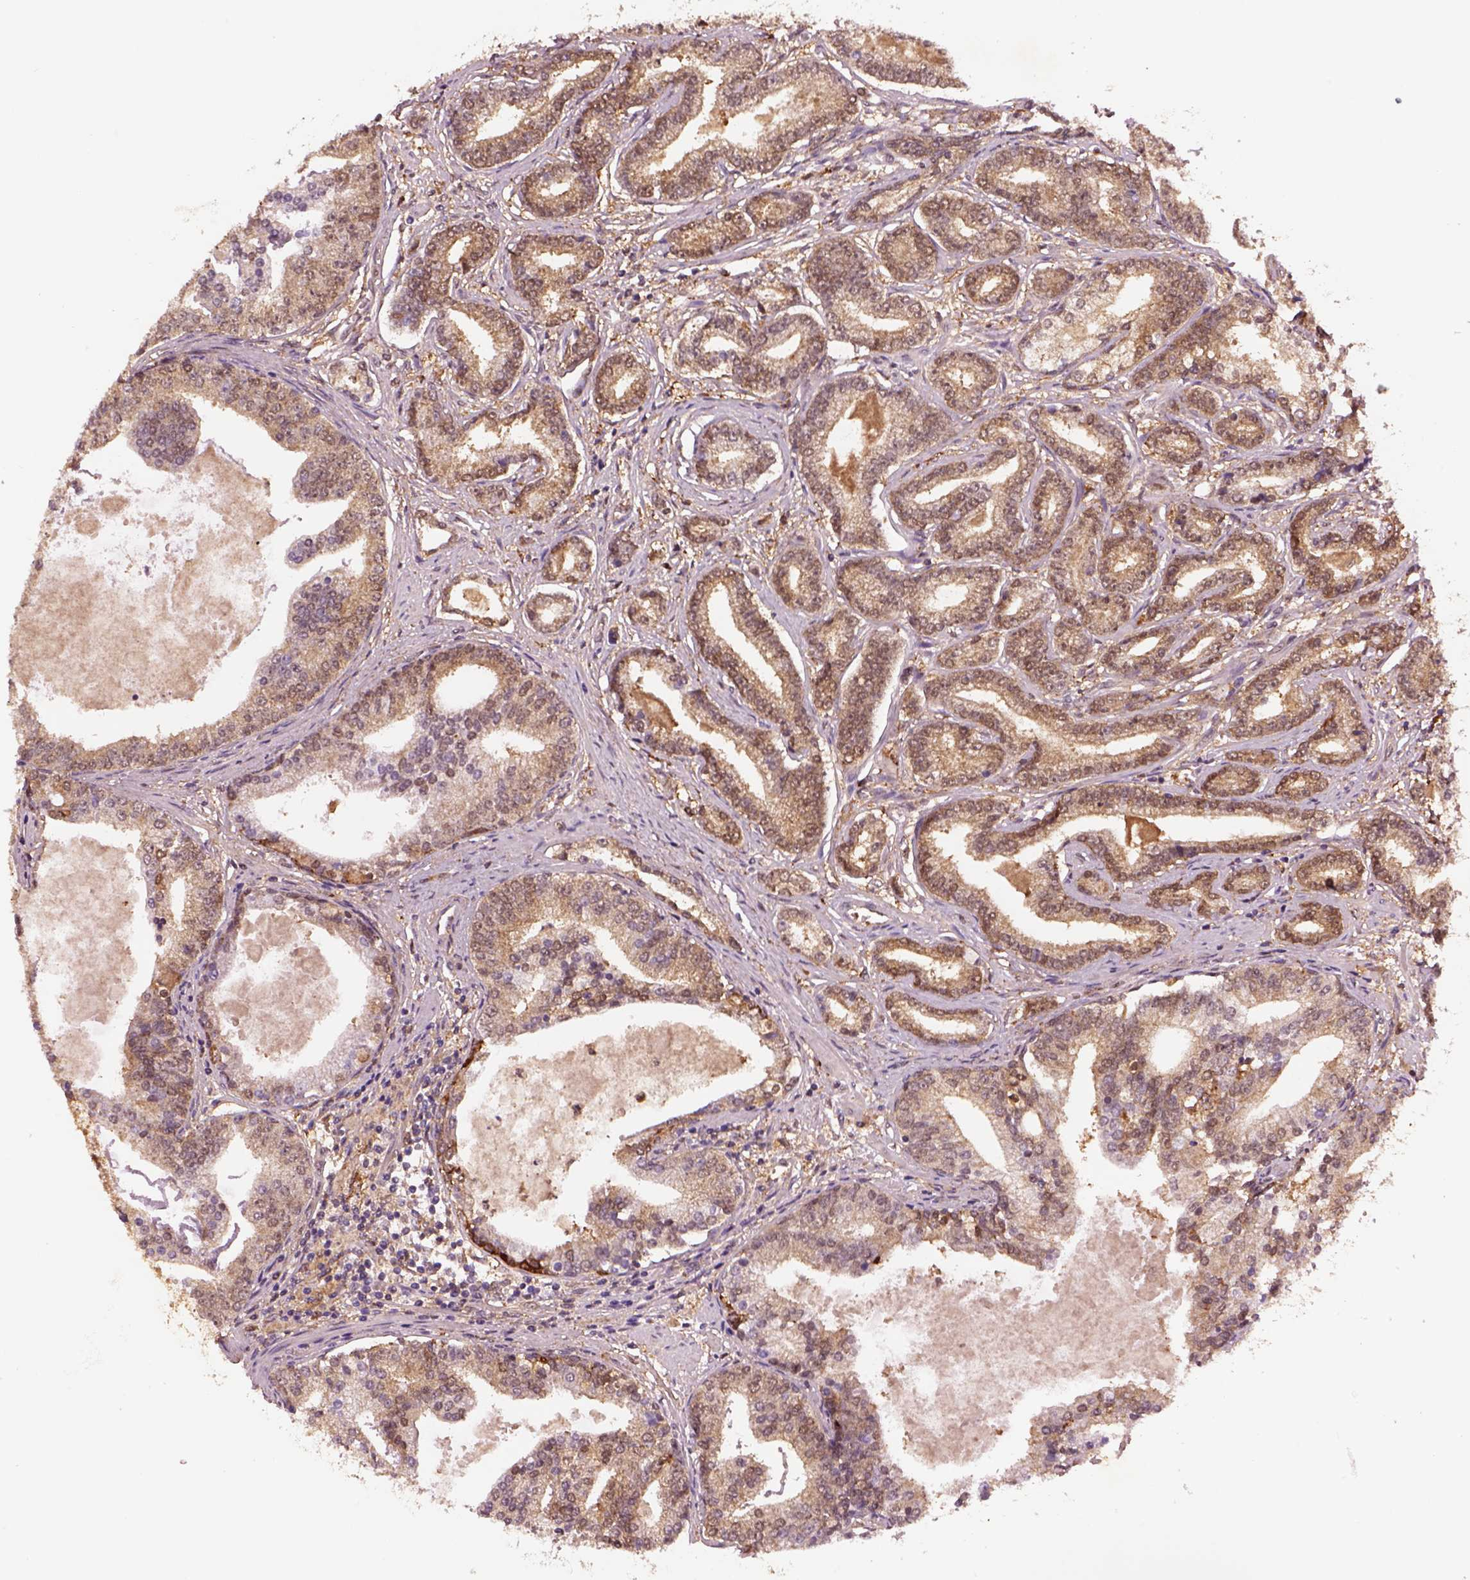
{"staining": {"intensity": "moderate", "quantity": ">75%", "location": "cytoplasmic/membranous"}, "tissue": "prostate cancer", "cell_type": "Tumor cells", "image_type": "cancer", "snomed": [{"axis": "morphology", "description": "Adenocarcinoma, NOS"}, {"axis": "topography", "description": "Prostate"}], "caption": "Adenocarcinoma (prostate) stained with a protein marker demonstrates moderate staining in tumor cells.", "gene": "MDP1", "patient": {"sex": "male", "age": 64}}